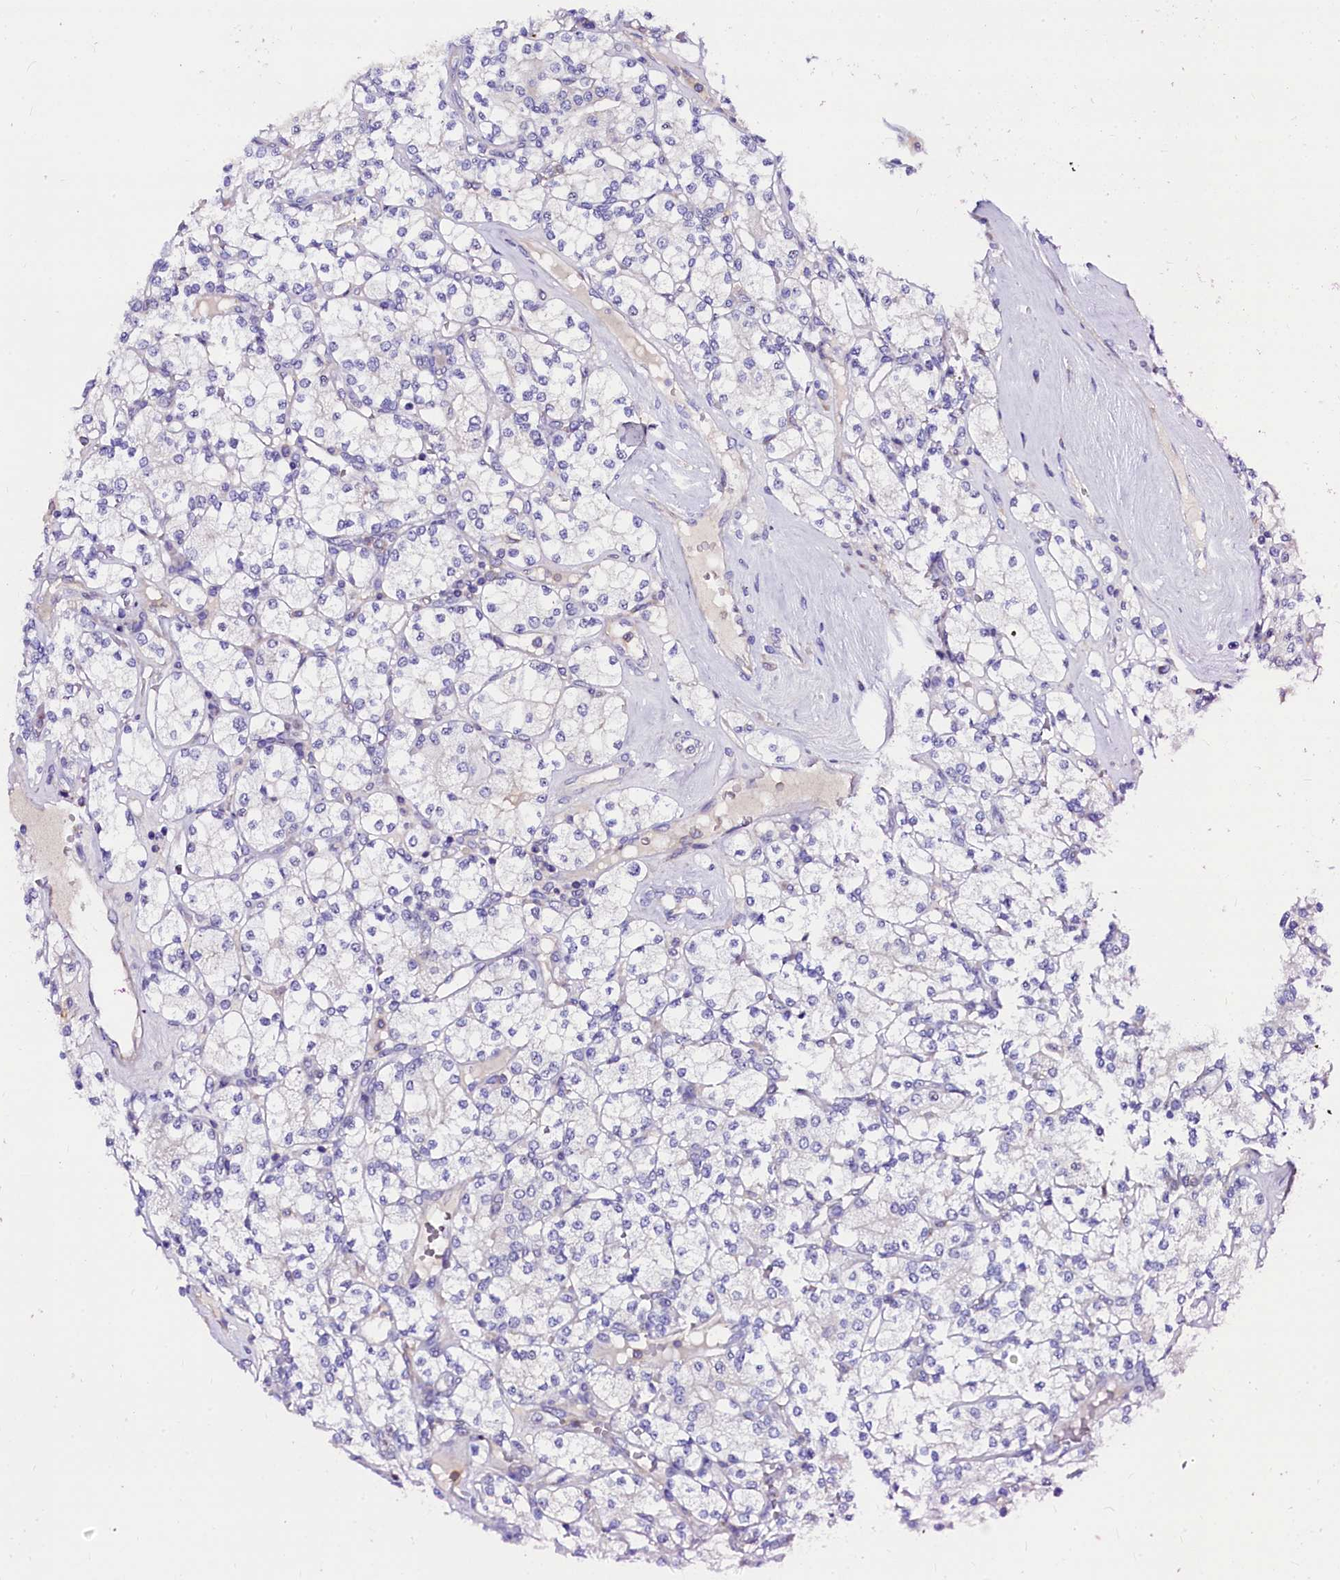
{"staining": {"intensity": "negative", "quantity": "none", "location": "none"}, "tissue": "renal cancer", "cell_type": "Tumor cells", "image_type": "cancer", "snomed": [{"axis": "morphology", "description": "Adenocarcinoma, NOS"}, {"axis": "topography", "description": "Kidney"}], "caption": "Immunohistochemistry image of neoplastic tissue: human adenocarcinoma (renal) stained with DAB displays no significant protein positivity in tumor cells.", "gene": "OTOL1", "patient": {"sex": "male", "age": 77}}